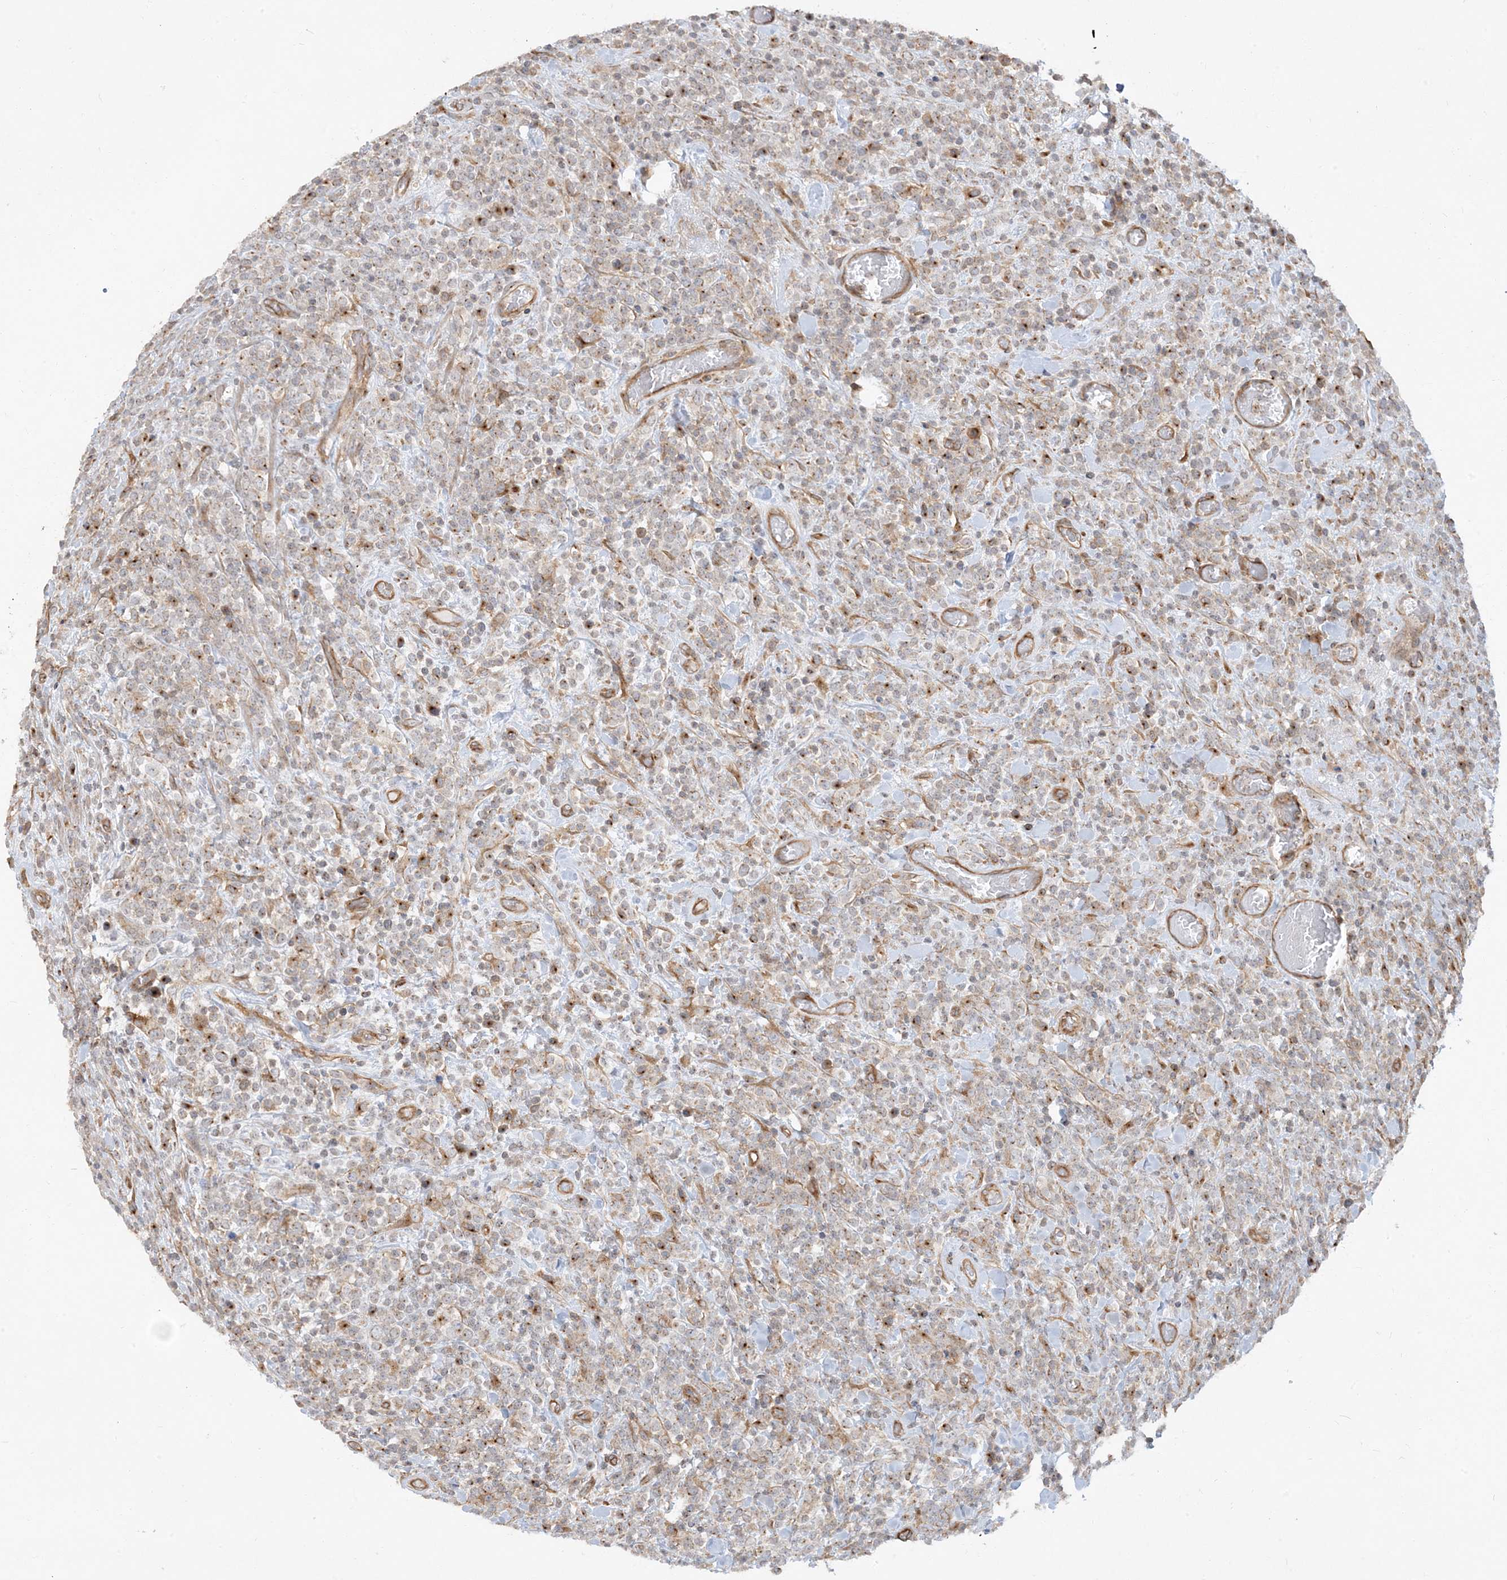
{"staining": {"intensity": "moderate", "quantity": "<25%", "location": "cytoplasmic/membranous"}, "tissue": "lymphoma", "cell_type": "Tumor cells", "image_type": "cancer", "snomed": [{"axis": "morphology", "description": "Malignant lymphoma, non-Hodgkin's type, High grade"}, {"axis": "topography", "description": "Colon"}], "caption": "Protein staining by immunohistochemistry exhibits moderate cytoplasmic/membranous staining in approximately <25% of tumor cells in malignant lymphoma, non-Hodgkin's type (high-grade). (Brightfield microscopy of DAB IHC at high magnification).", "gene": "ATP23", "patient": {"sex": "female", "age": 53}}